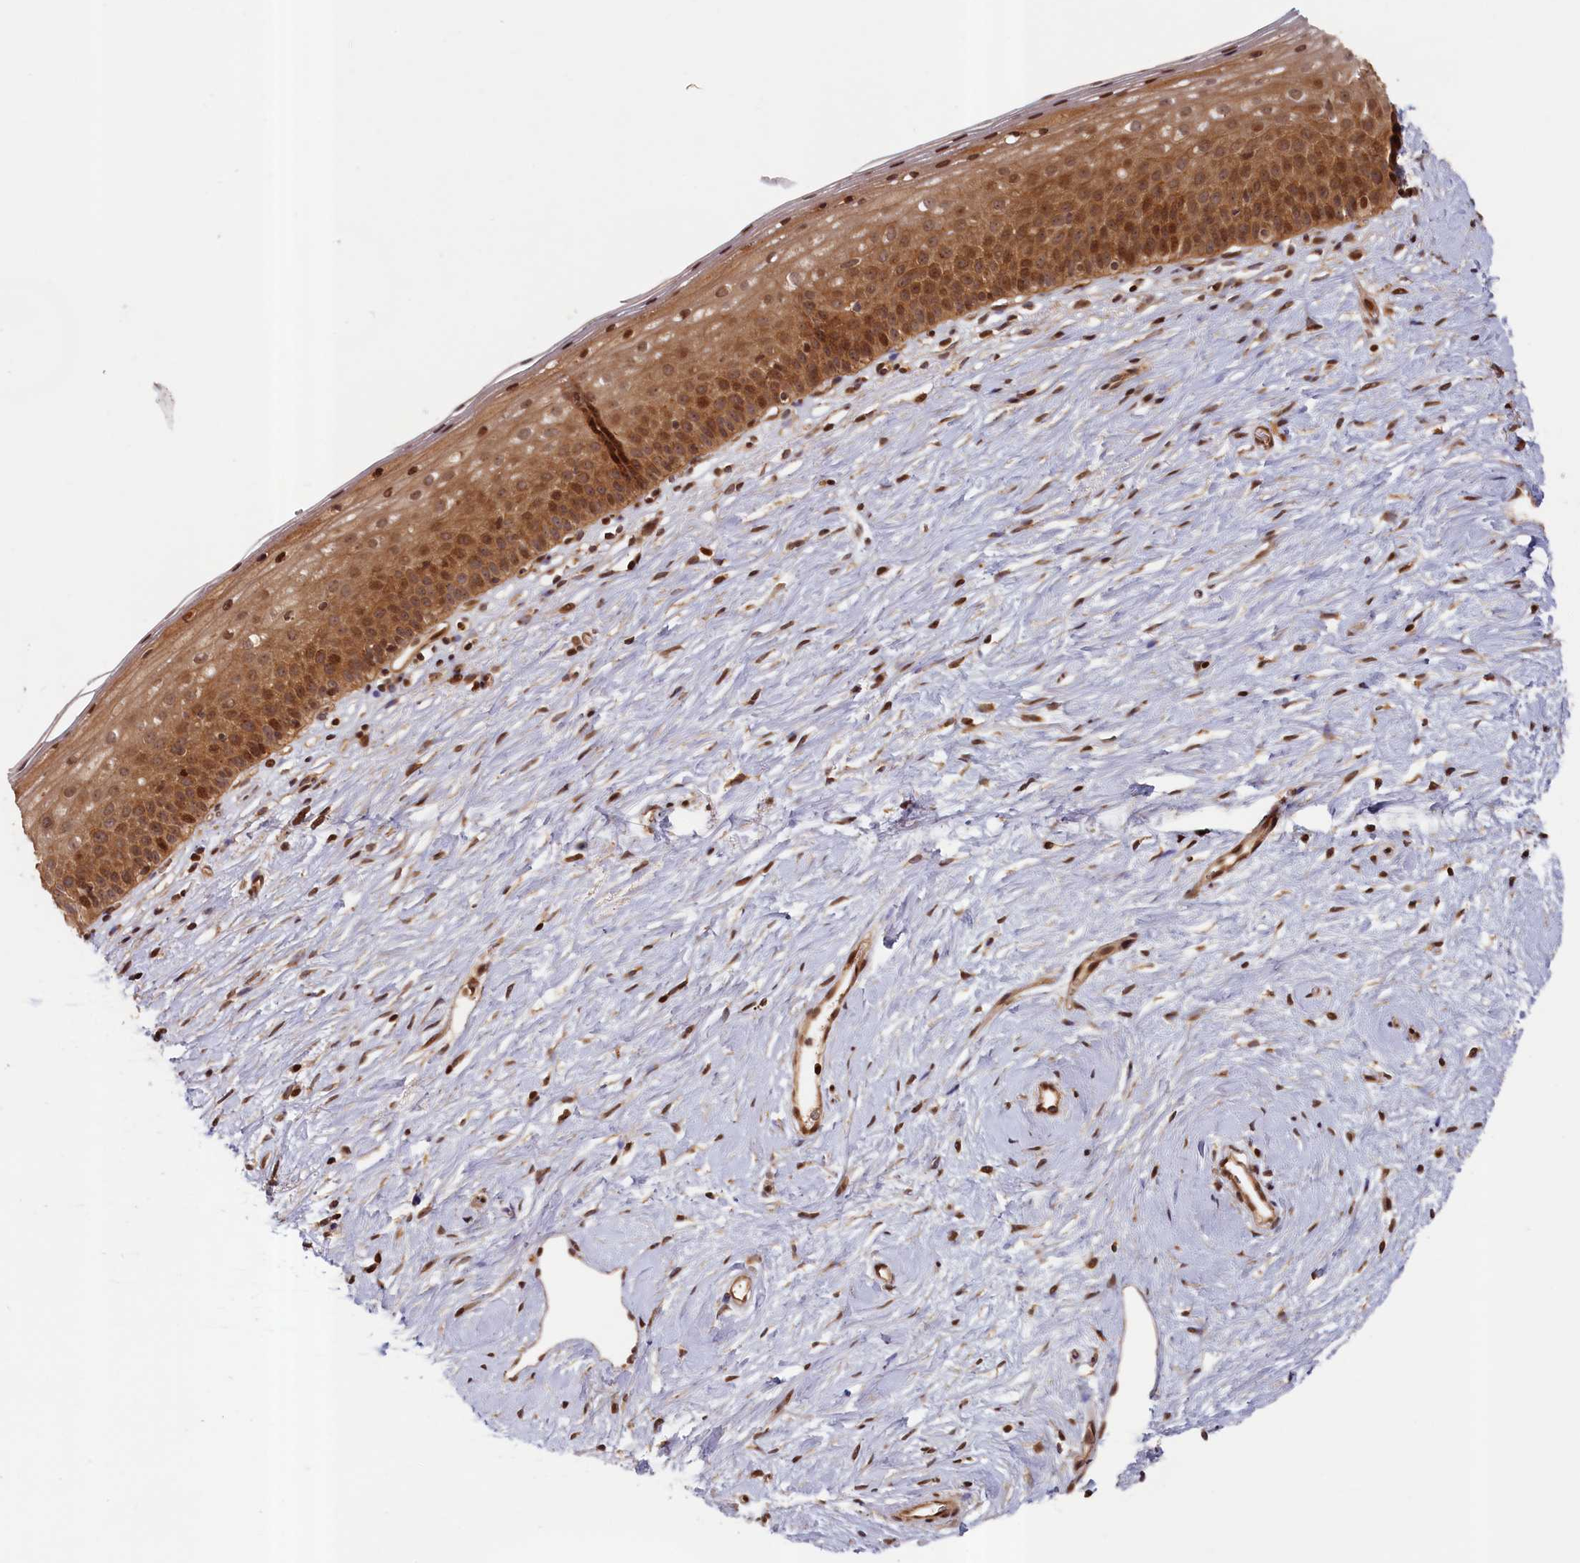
{"staining": {"intensity": "moderate", "quantity": ">75%", "location": "cytoplasmic/membranous,nuclear"}, "tissue": "cervix", "cell_type": "Glandular cells", "image_type": "normal", "snomed": [{"axis": "morphology", "description": "Normal tissue, NOS"}, {"axis": "topography", "description": "Cervix"}], "caption": "Moderate cytoplasmic/membranous,nuclear positivity is present in about >75% of glandular cells in normal cervix.", "gene": "CEP44", "patient": {"sex": "female", "age": 57}}